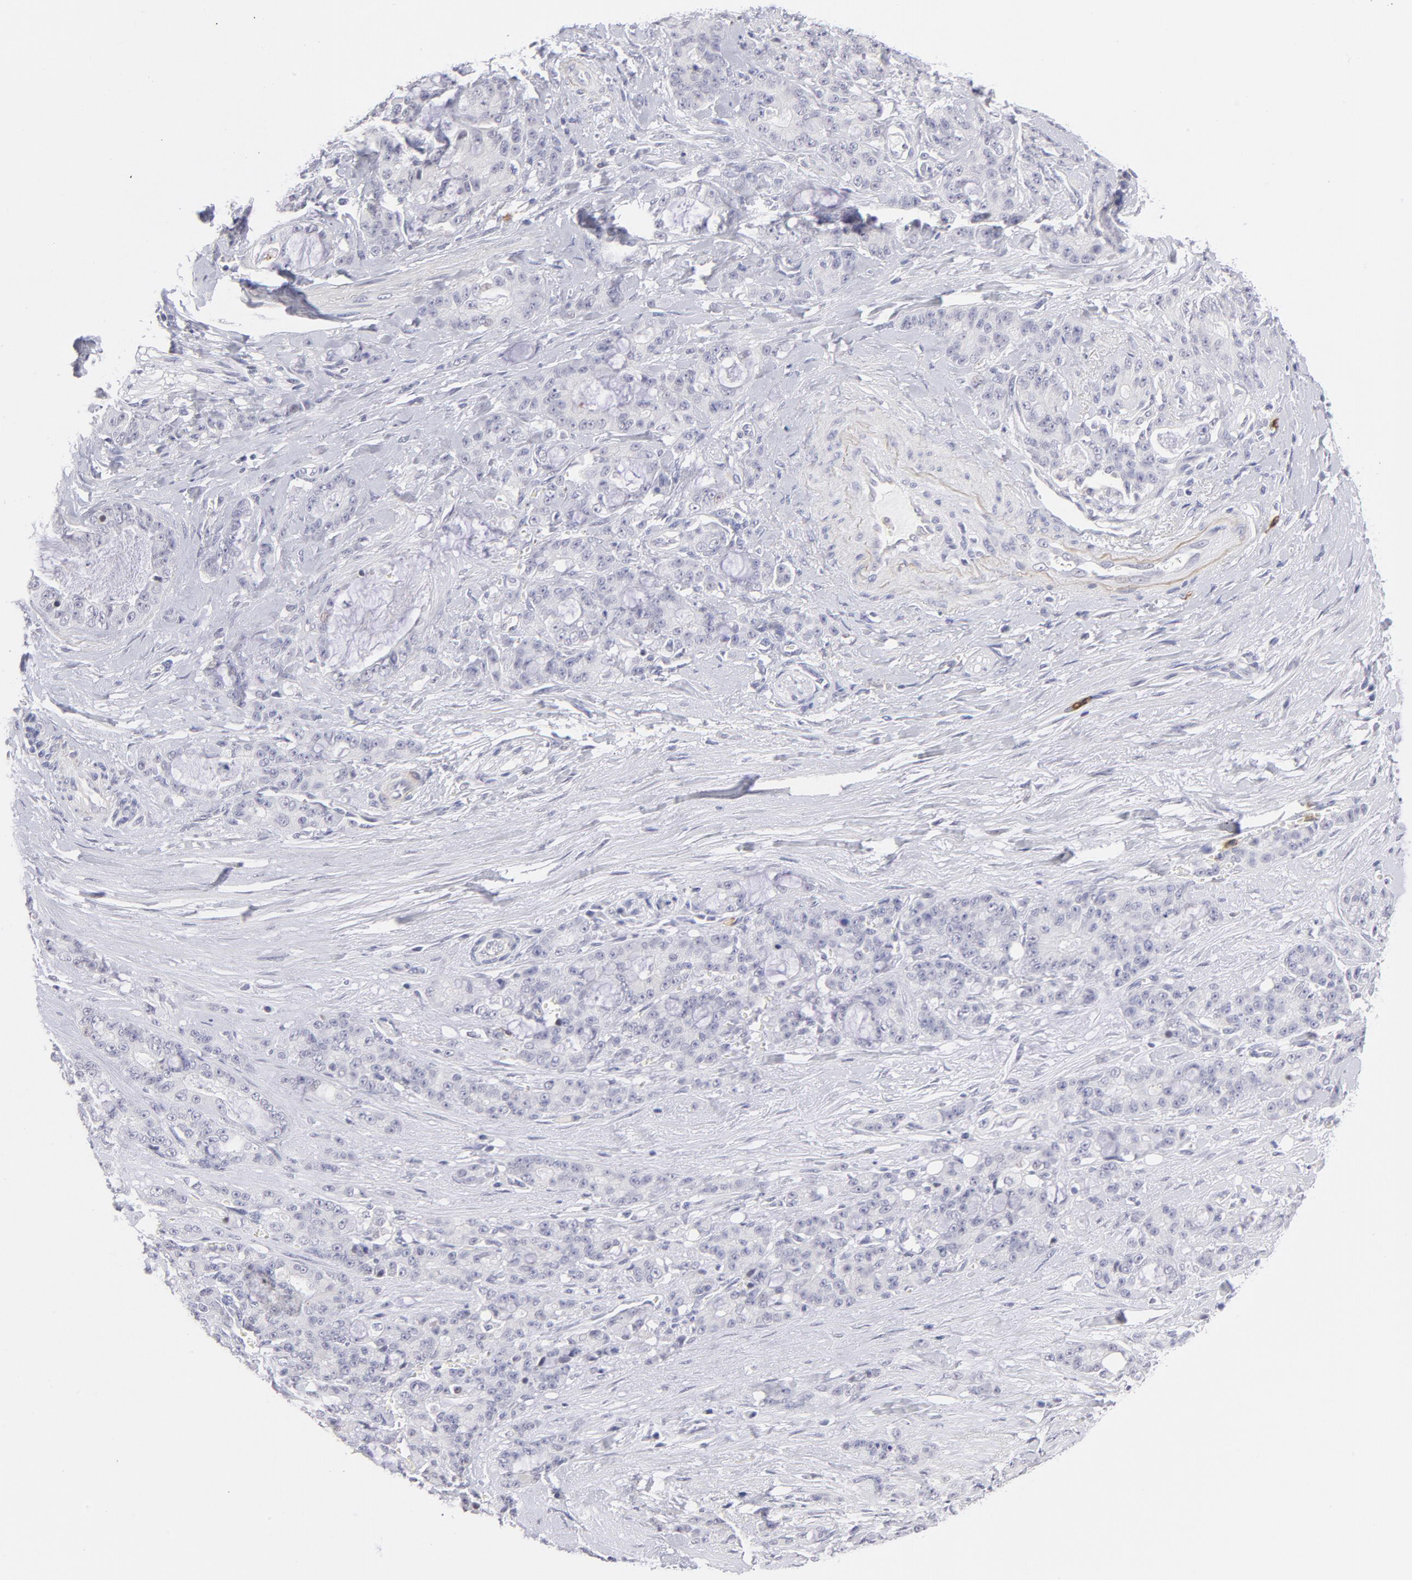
{"staining": {"intensity": "negative", "quantity": "none", "location": "none"}, "tissue": "pancreatic cancer", "cell_type": "Tumor cells", "image_type": "cancer", "snomed": [{"axis": "morphology", "description": "Adenocarcinoma, NOS"}, {"axis": "topography", "description": "Pancreas"}], "caption": "Tumor cells show no significant expression in adenocarcinoma (pancreatic). (Stains: DAB IHC with hematoxylin counter stain, Microscopy: brightfield microscopy at high magnification).", "gene": "LTB4R", "patient": {"sex": "female", "age": 73}}